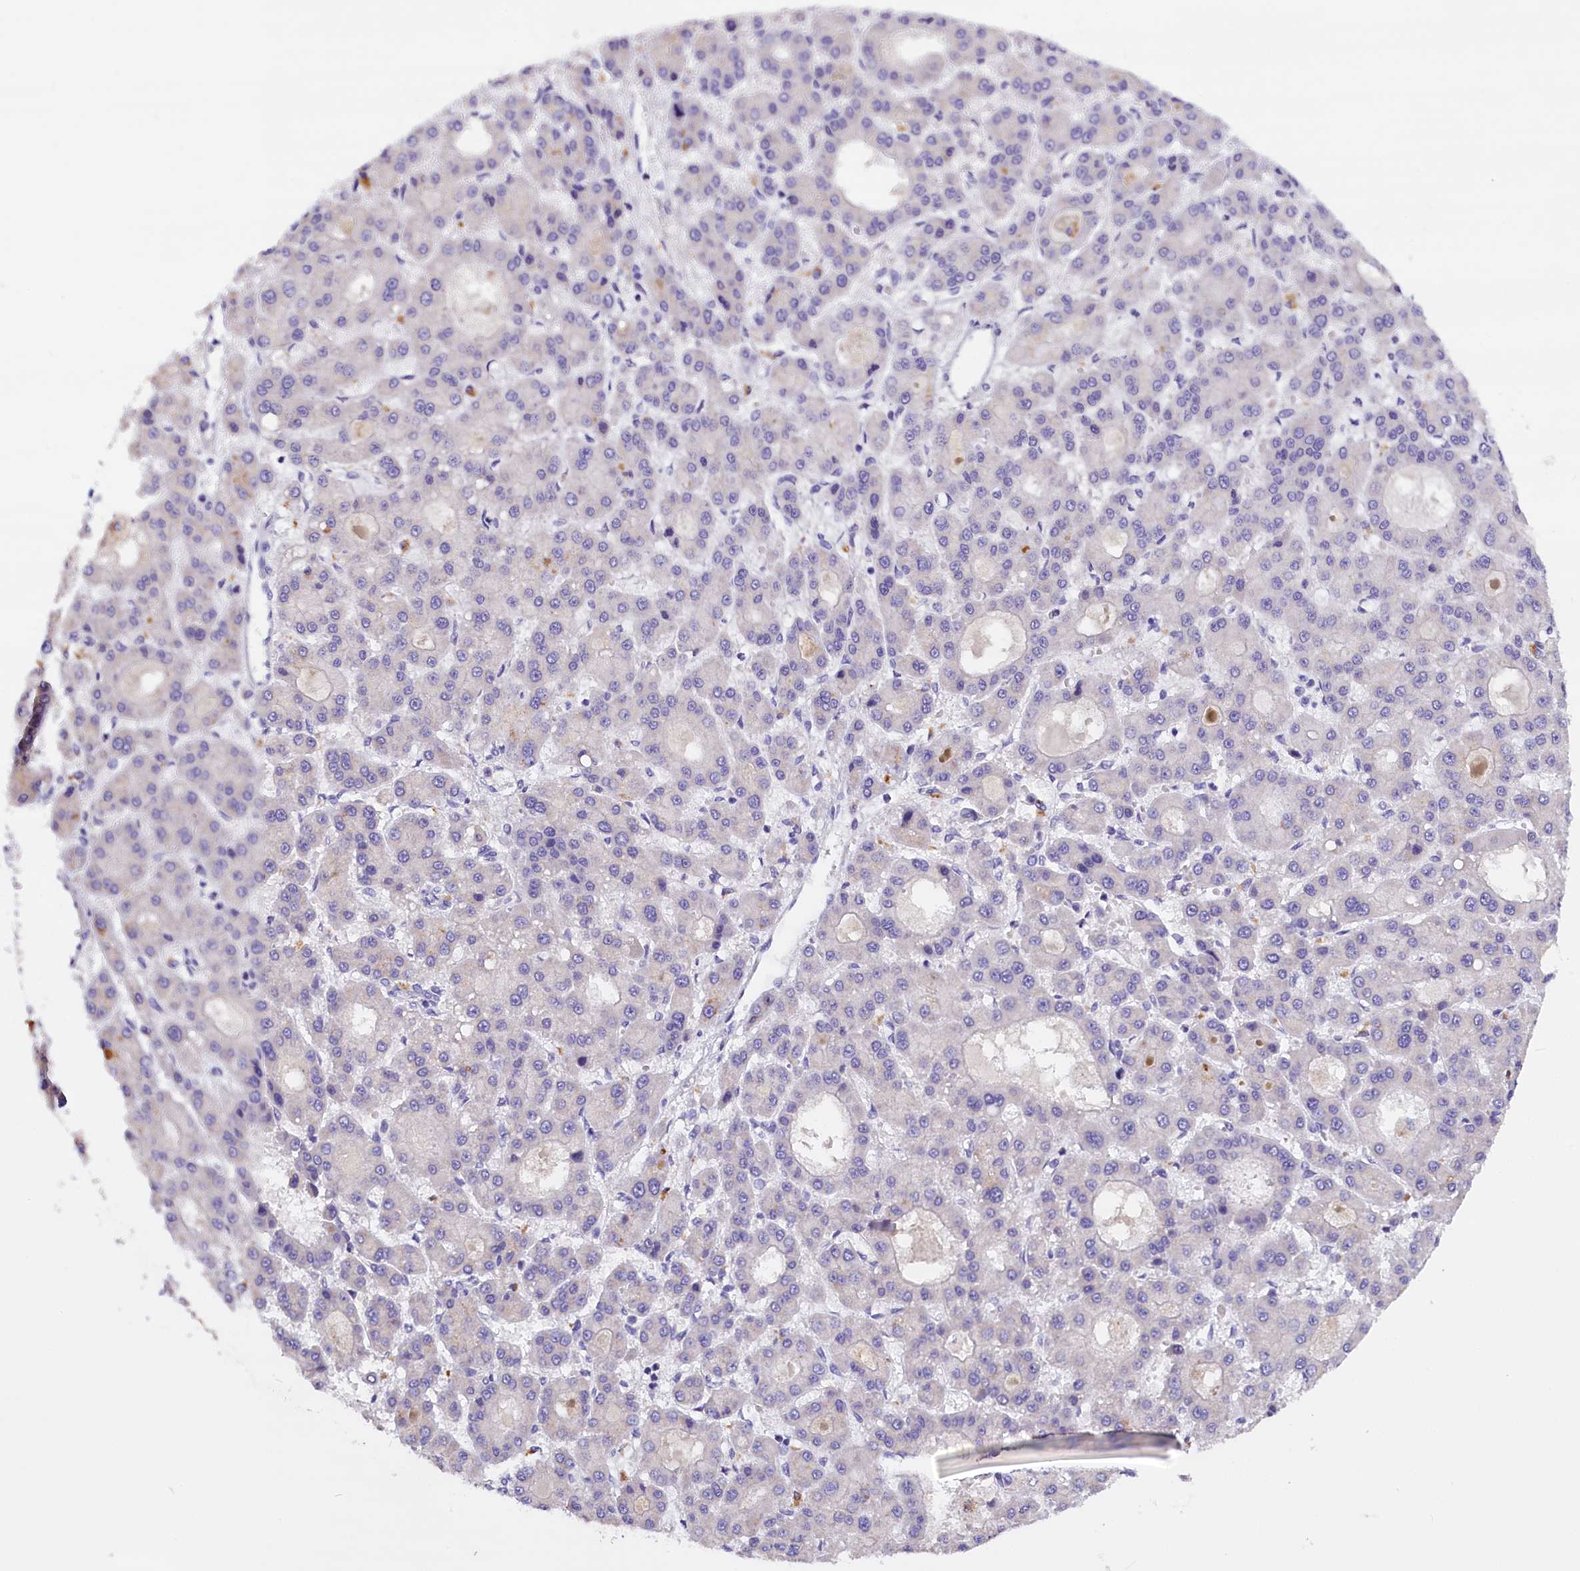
{"staining": {"intensity": "negative", "quantity": "none", "location": "none"}, "tissue": "liver cancer", "cell_type": "Tumor cells", "image_type": "cancer", "snomed": [{"axis": "morphology", "description": "Carcinoma, Hepatocellular, NOS"}, {"axis": "topography", "description": "Liver"}], "caption": "Immunohistochemical staining of human liver cancer (hepatocellular carcinoma) displays no significant staining in tumor cells.", "gene": "RTTN", "patient": {"sex": "male", "age": 70}}